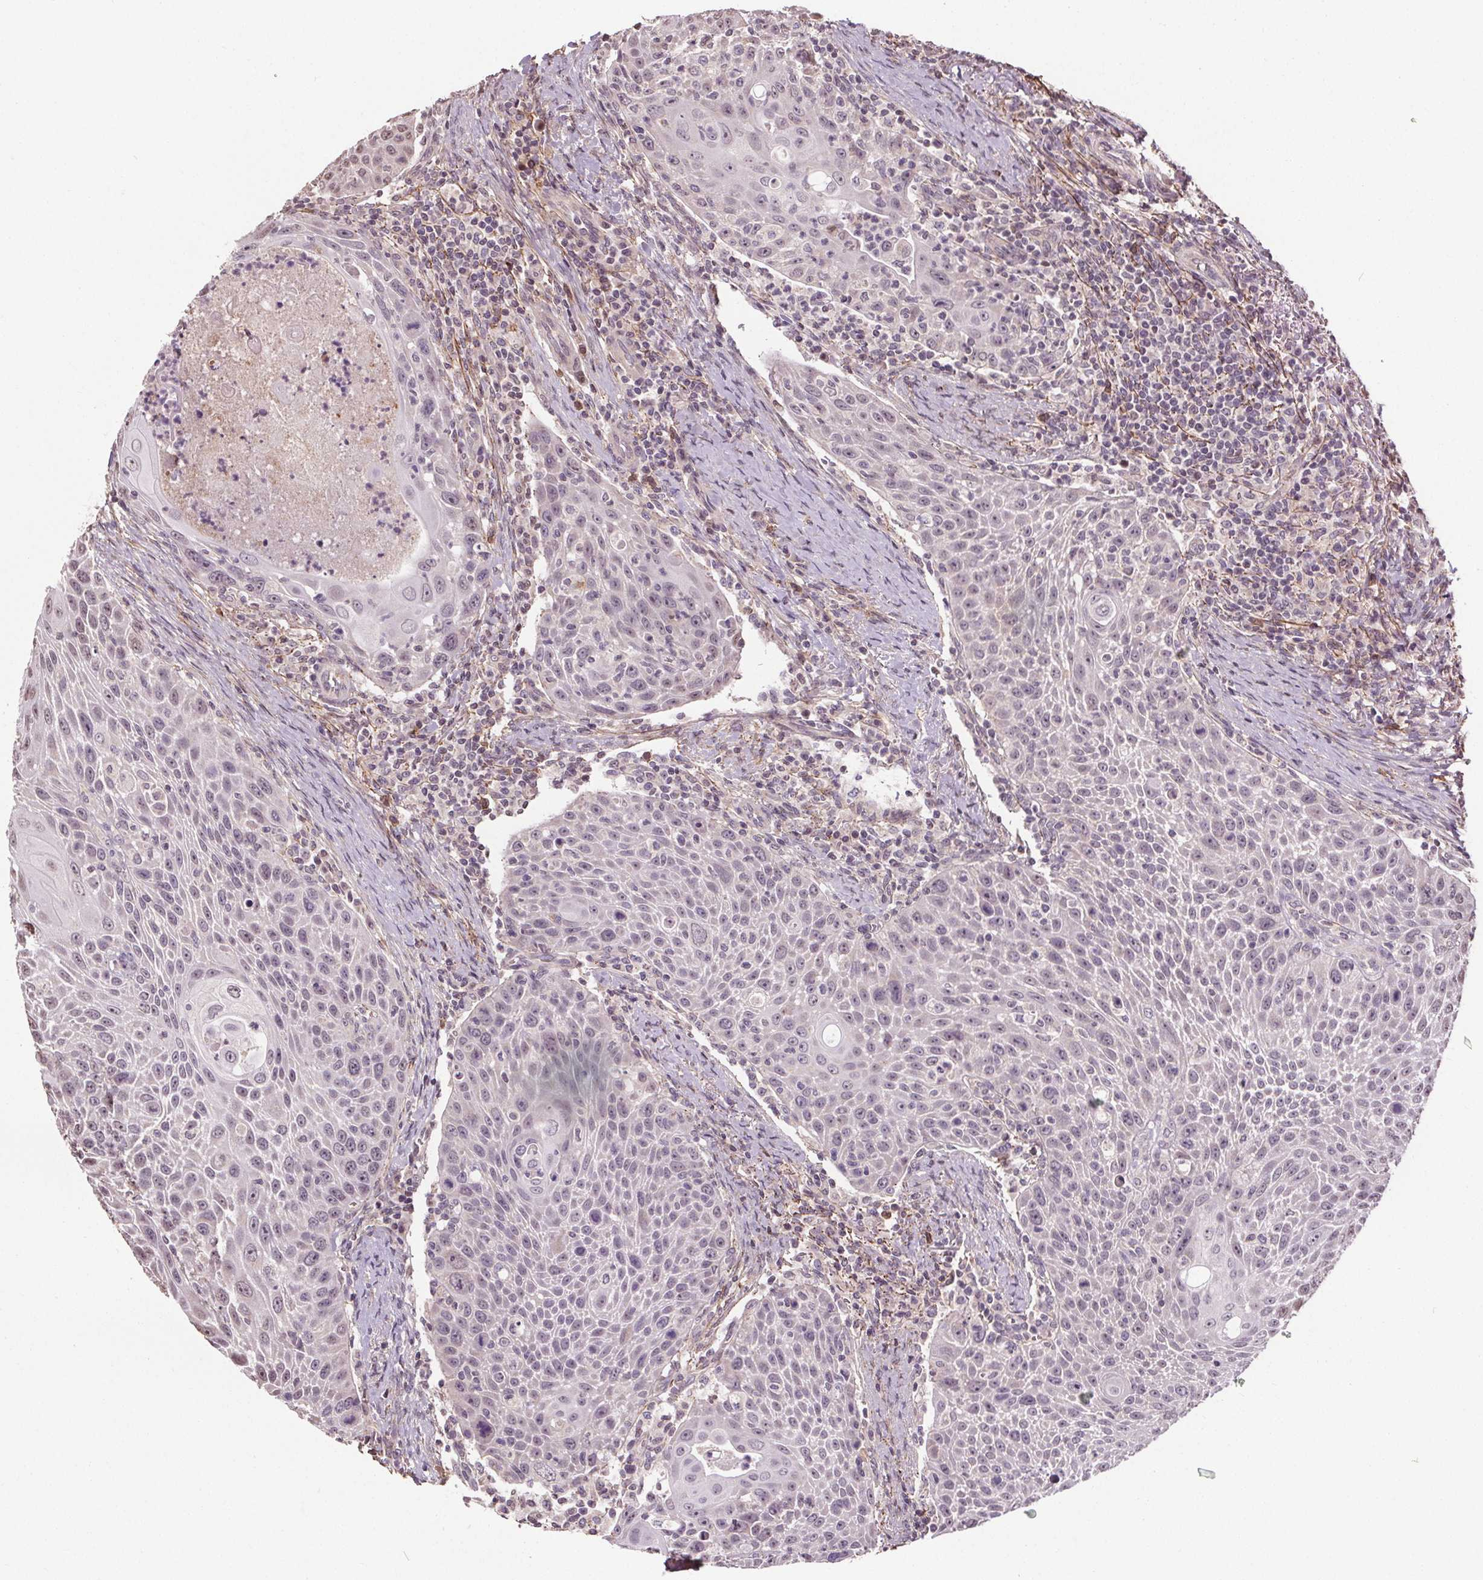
{"staining": {"intensity": "negative", "quantity": "none", "location": "none"}, "tissue": "head and neck cancer", "cell_type": "Tumor cells", "image_type": "cancer", "snomed": [{"axis": "morphology", "description": "Squamous cell carcinoma, NOS"}, {"axis": "topography", "description": "Head-Neck"}], "caption": "Image shows no significant protein staining in tumor cells of squamous cell carcinoma (head and neck). (DAB (3,3'-diaminobenzidine) immunohistochemistry with hematoxylin counter stain).", "gene": "KIAA0232", "patient": {"sex": "male", "age": 69}}